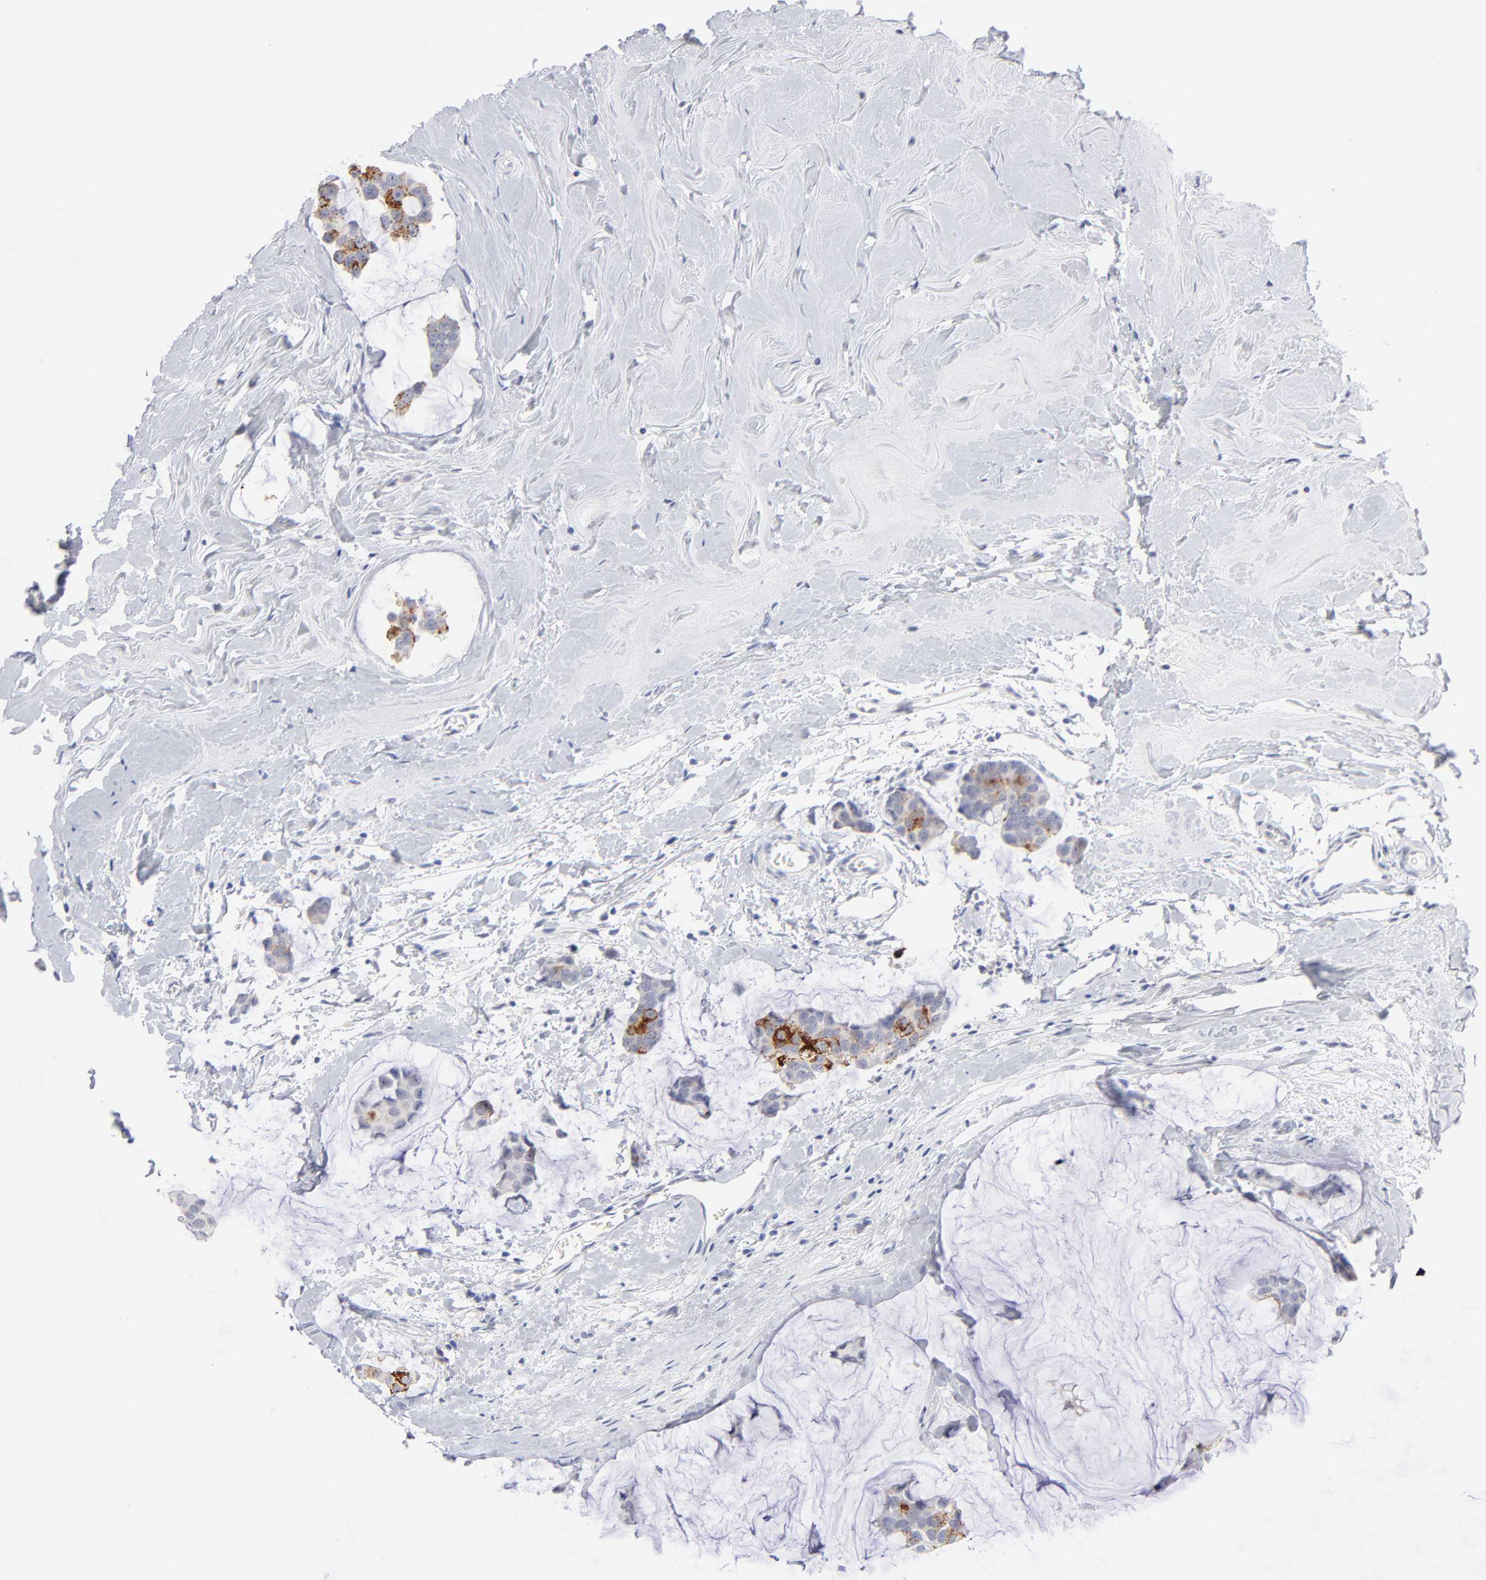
{"staining": {"intensity": "strong", "quantity": "25%-75%", "location": "cytoplasmic/membranous"}, "tissue": "breast cancer", "cell_type": "Tumor cells", "image_type": "cancer", "snomed": [{"axis": "morphology", "description": "Normal tissue, NOS"}, {"axis": "morphology", "description": "Duct carcinoma"}, {"axis": "topography", "description": "Breast"}], "caption": "A photomicrograph of breast intraductal carcinoma stained for a protein shows strong cytoplasmic/membranous brown staining in tumor cells.", "gene": "KHNYN", "patient": {"sex": "female", "age": 50}}